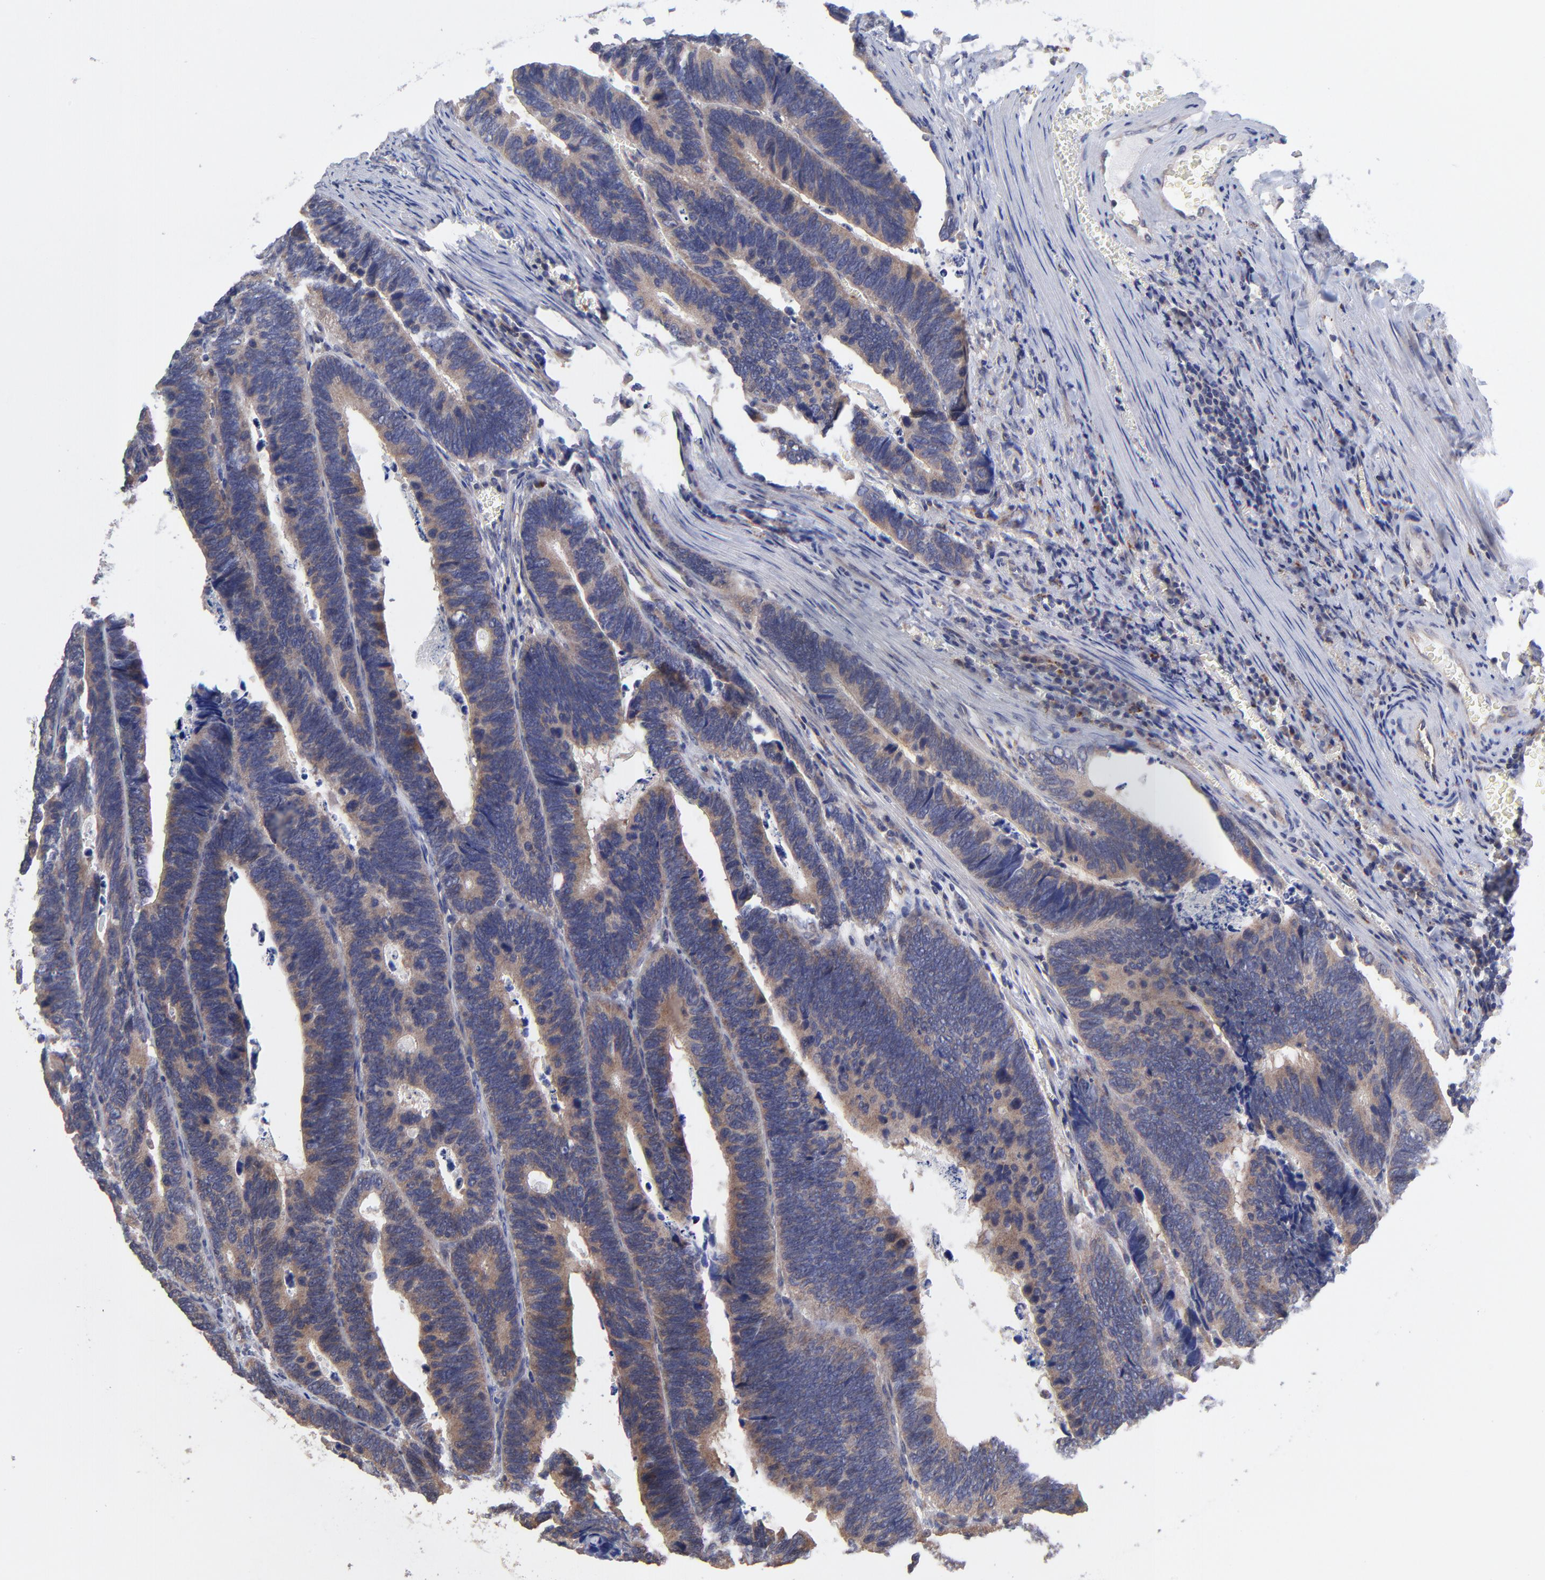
{"staining": {"intensity": "weak", "quantity": ">75%", "location": "cytoplasmic/membranous"}, "tissue": "colorectal cancer", "cell_type": "Tumor cells", "image_type": "cancer", "snomed": [{"axis": "morphology", "description": "Adenocarcinoma, NOS"}, {"axis": "topography", "description": "Colon"}], "caption": "High-magnification brightfield microscopy of adenocarcinoma (colorectal) stained with DAB (brown) and counterstained with hematoxylin (blue). tumor cells exhibit weak cytoplasmic/membranous positivity is identified in about>75% of cells.", "gene": "PDE4B", "patient": {"sex": "male", "age": 72}}